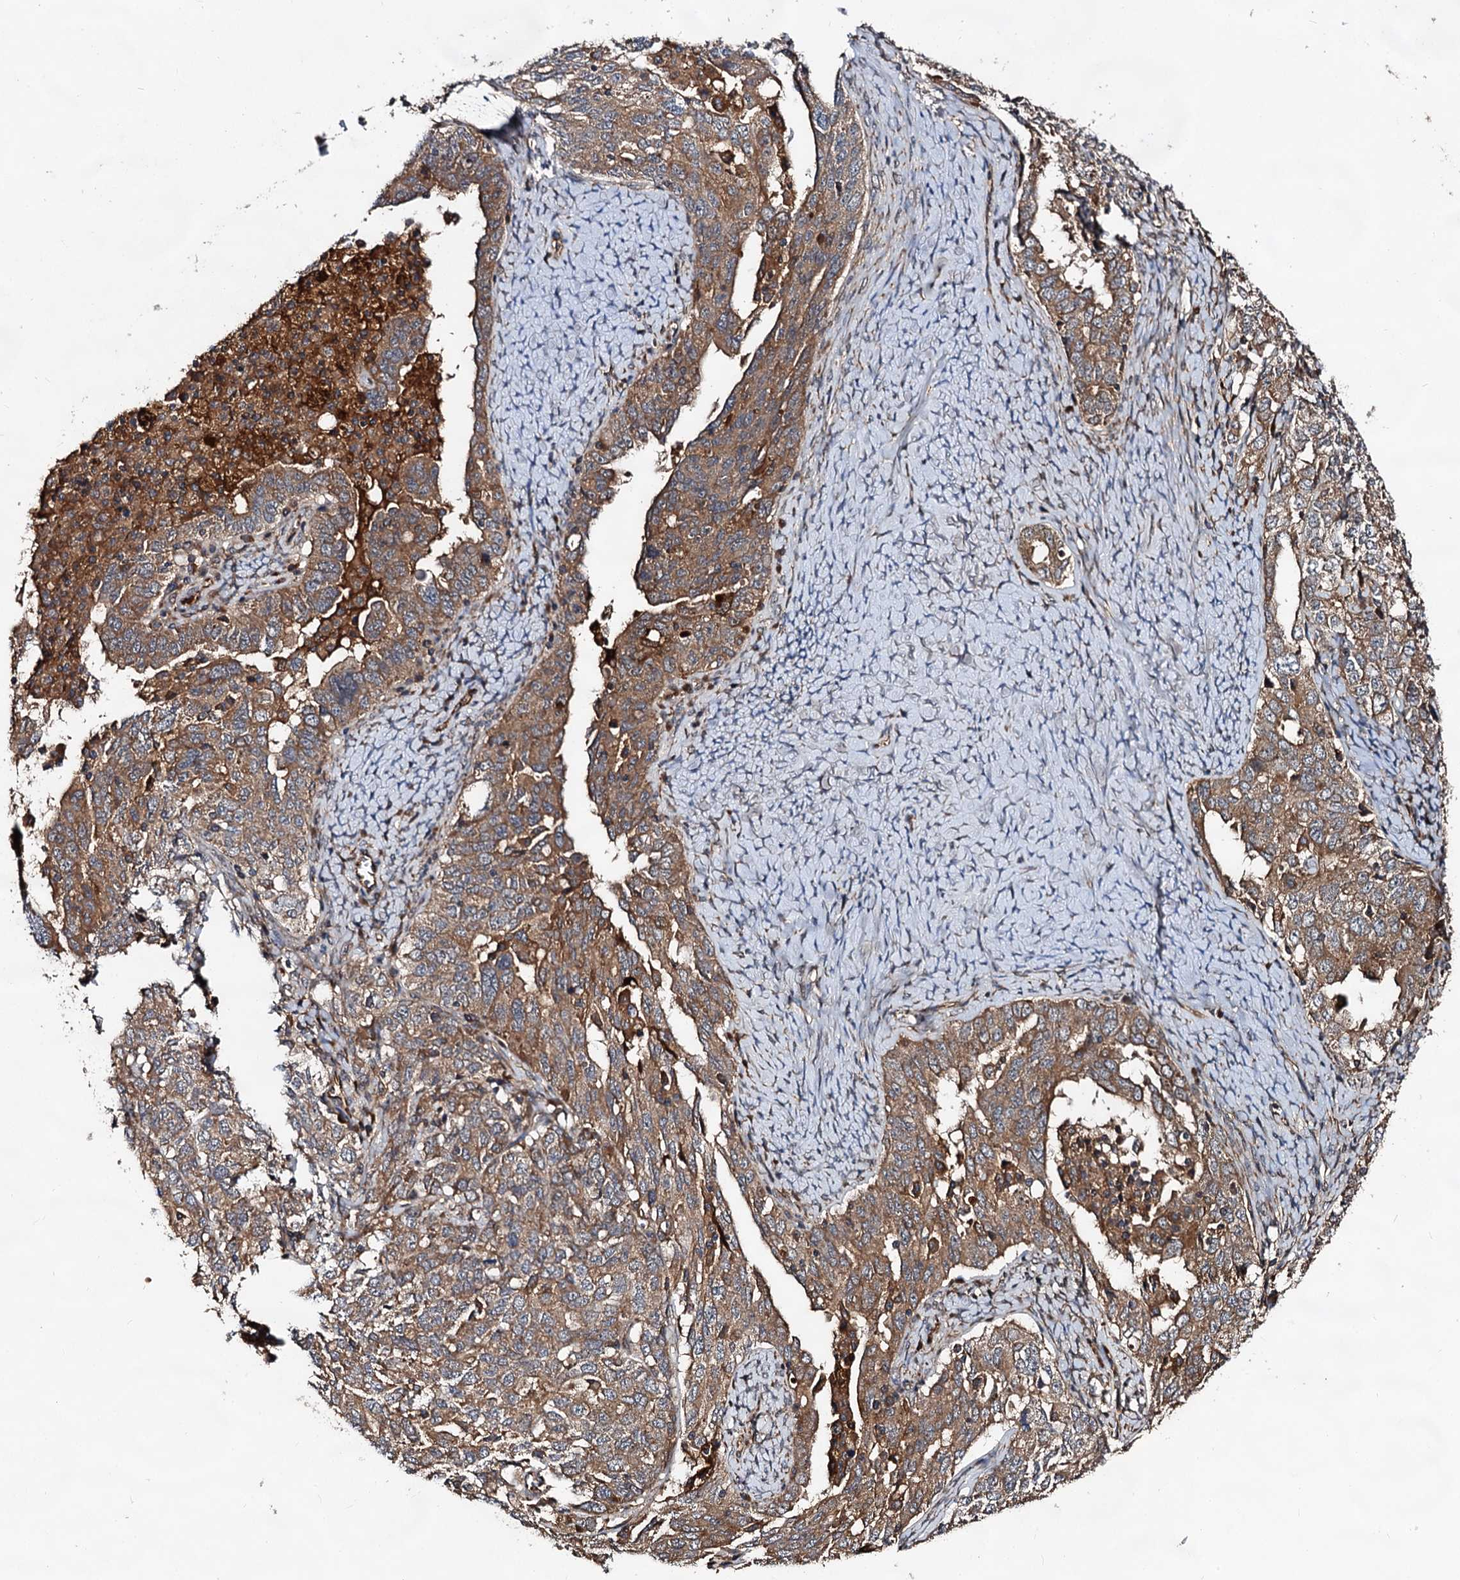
{"staining": {"intensity": "moderate", "quantity": ">75%", "location": "cytoplasmic/membranous"}, "tissue": "ovarian cancer", "cell_type": "Tumor cells", "image_type": "cancer", "snomed": [{"axis": "morphology", "description": "Carcinoma, endometroid"}, {"axis": "topography", "description": "Ovary"}], "caption": "Protein staining reveals moderate cytoplasmic/membranous expression in approximately >75% of tumor cells in ovarian cancer.", "gene": "TEX9", "patient": {"sex": "female", "age": 62}}